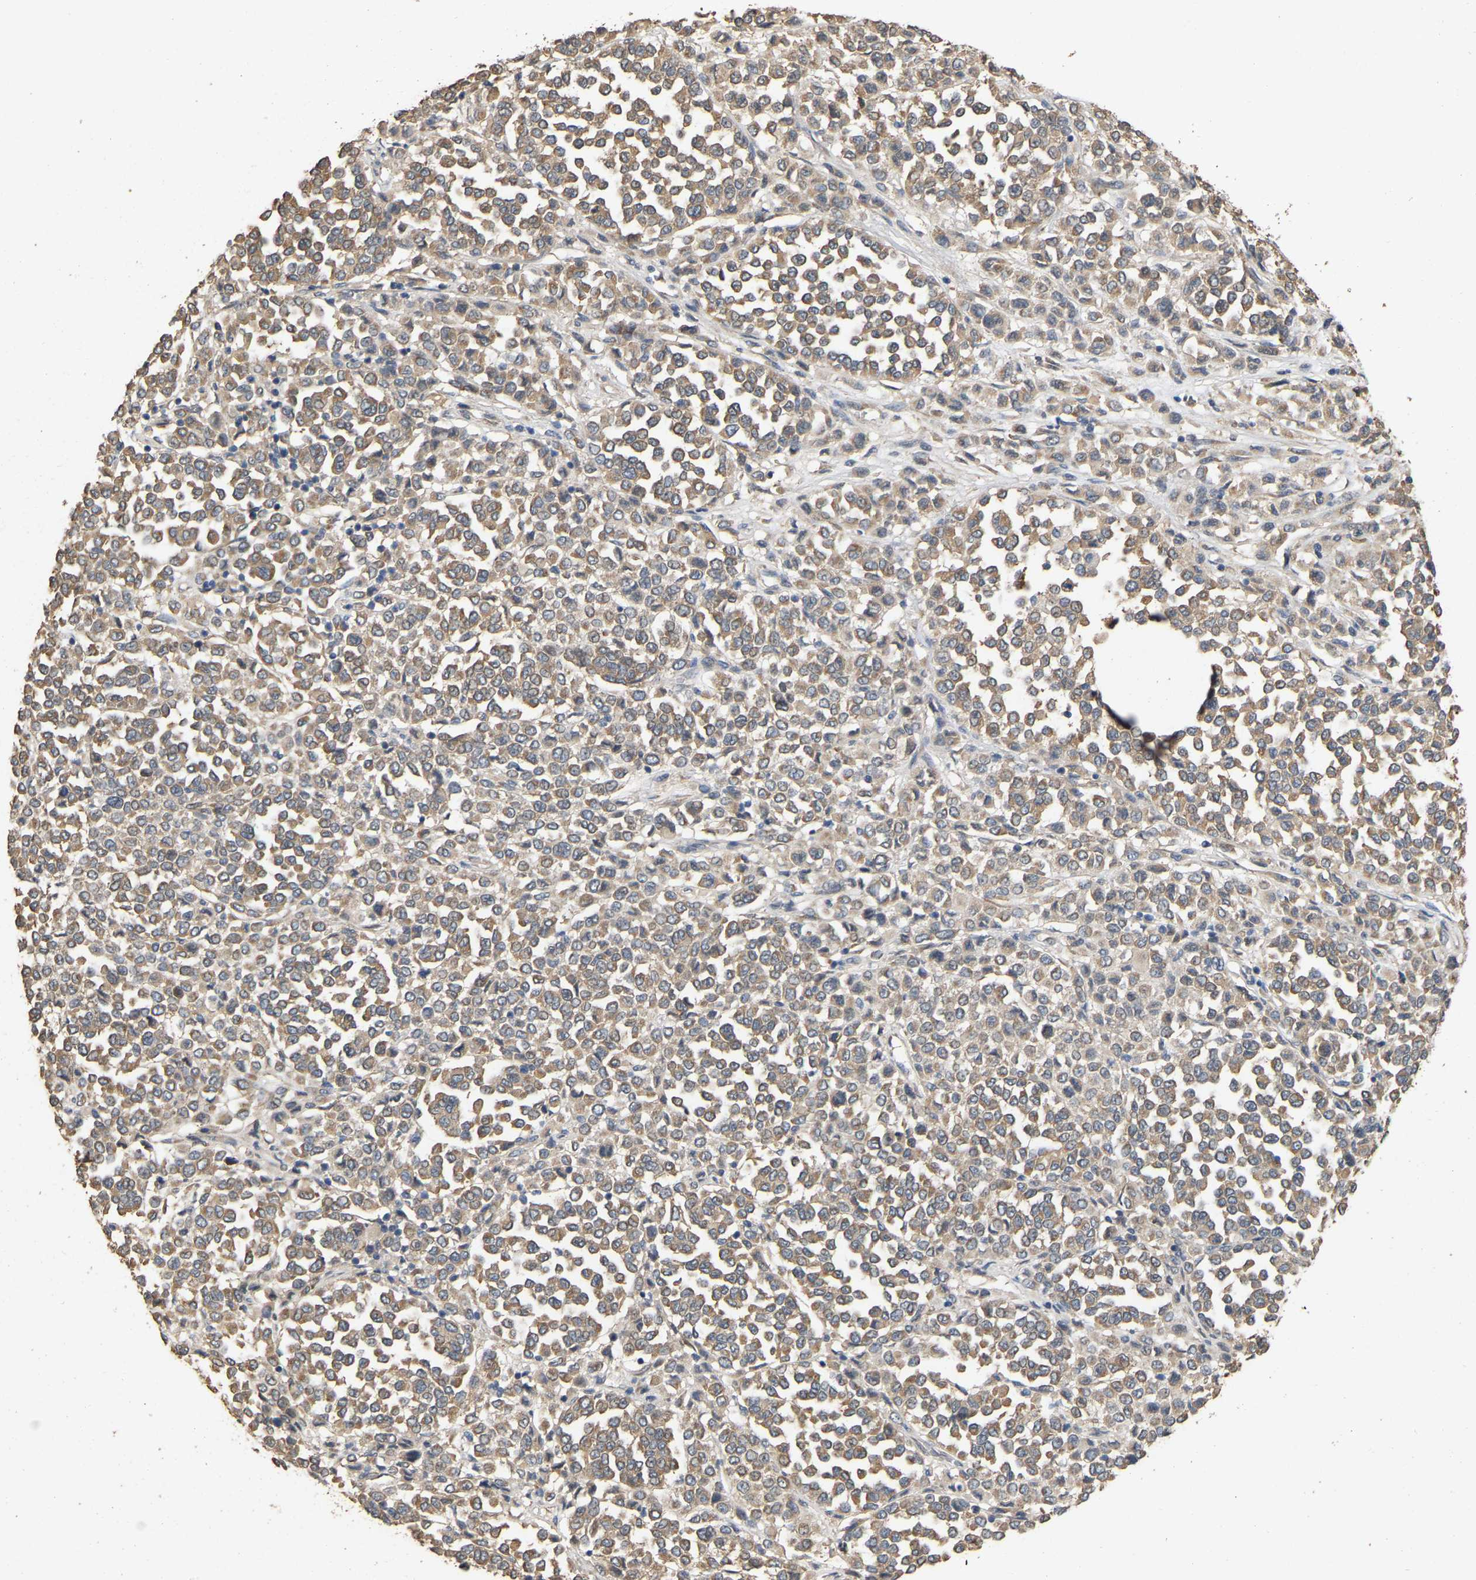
{"staining": {"intensity": "moderate", "quantity": ">75%", "location": "cytoplasmic/membranous"}, "tissue": "melanoma", "cell_type": "Tumor cells", "image_type": "cancer", "snomed": [{"axis": "morphology", "description": "Malignant melanoma, Metastatic site"}, {"axis": "topography", "description": "Pancreas"}], "caption": "Human melanoma stained with a protein marker exhibits moderate staining in tumor cells.", "gene": "NCS1", "patient": {"sex": "female", "age": 30}}